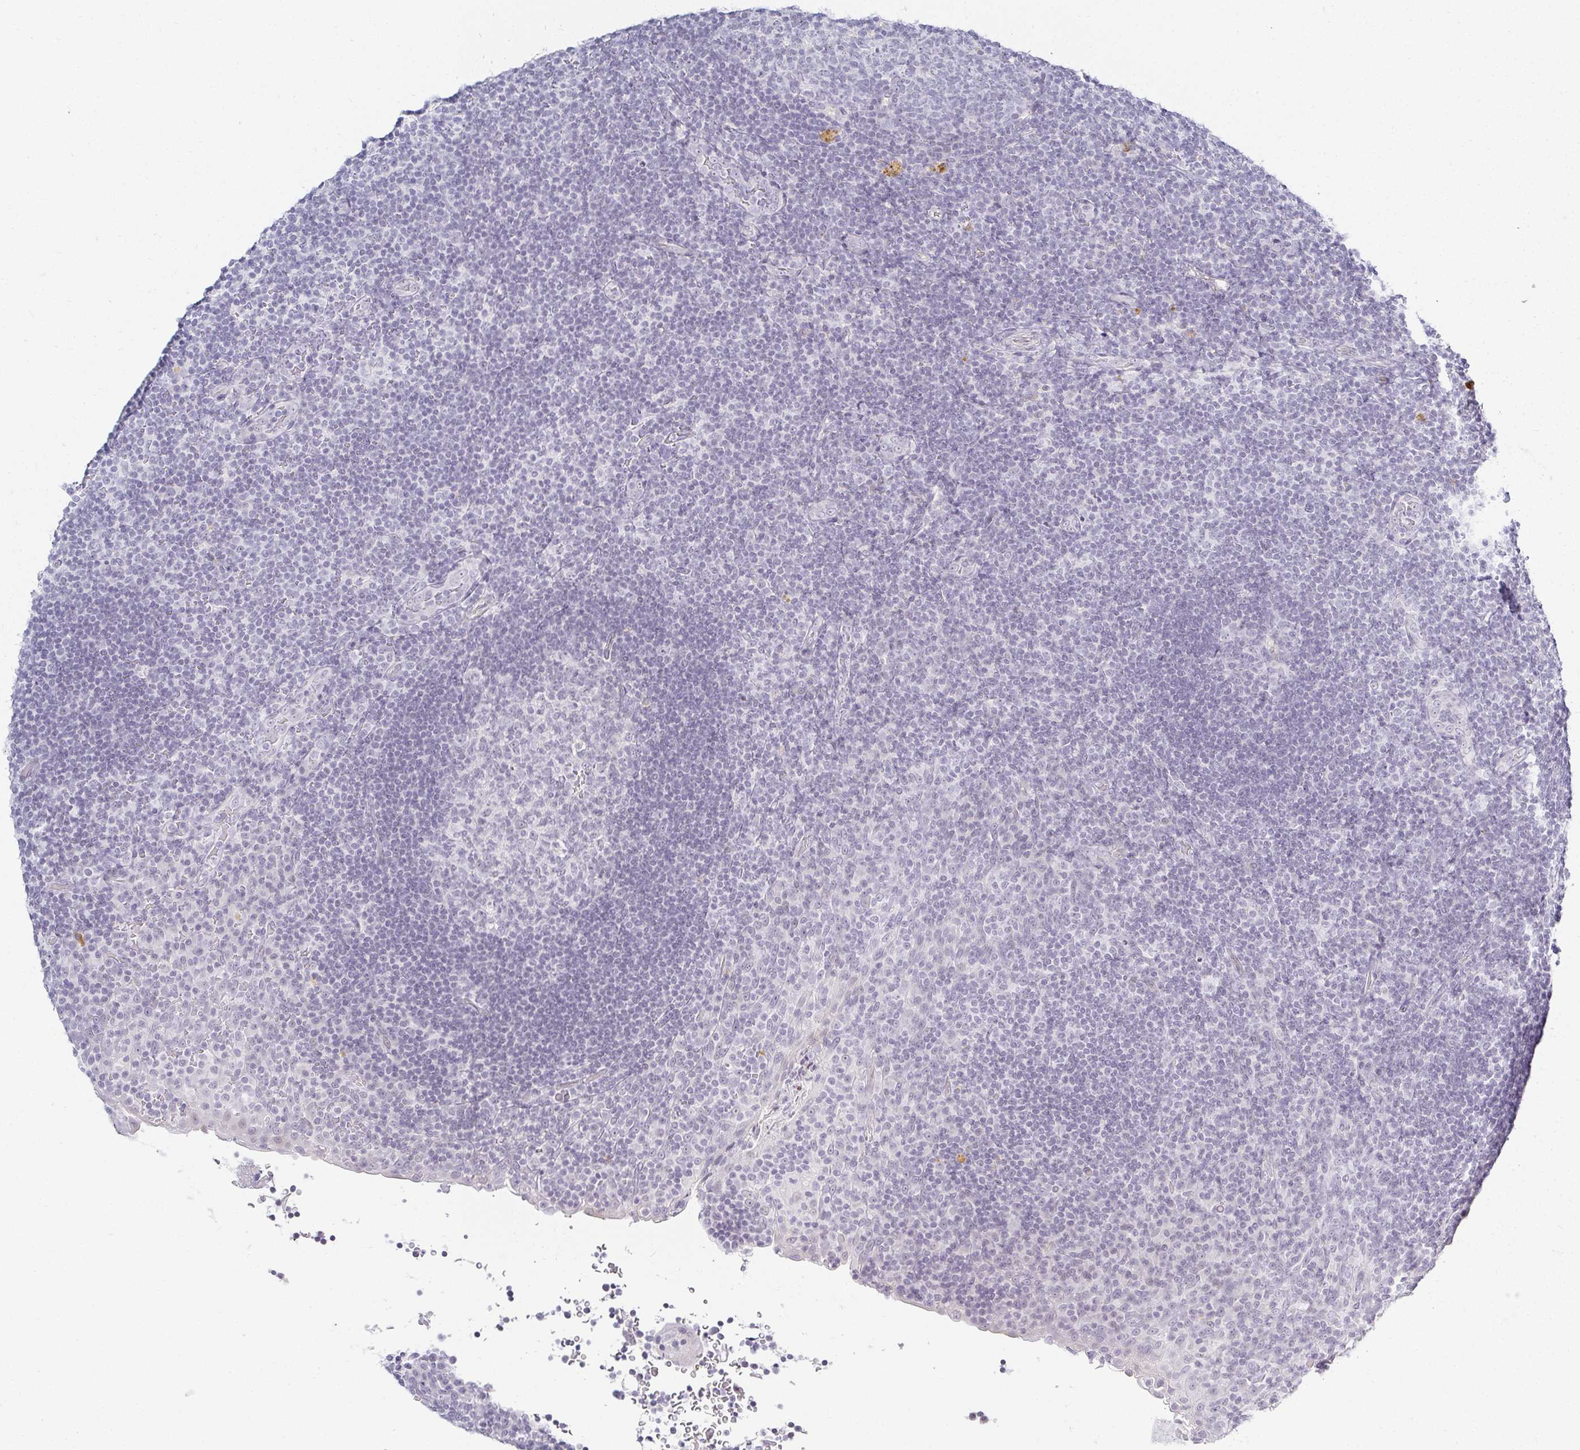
{"staining": {"intensity": "negative", "quantity": "none", "location": "none"}, "tissue": "tonsil", "cell_type": "Germinal center cells", "image_type": "normal", "snomed": [{"axis": "morphology", "description": "Normal tissue, NOS"}, {"axis": "topography", "description": "Tonsil"}], "caption": "Protein analysis of normal tonsil shows no significant expression in germinal center cells.", "gene": "ACAN", "patient": {"sex": "male", "age": 17}}